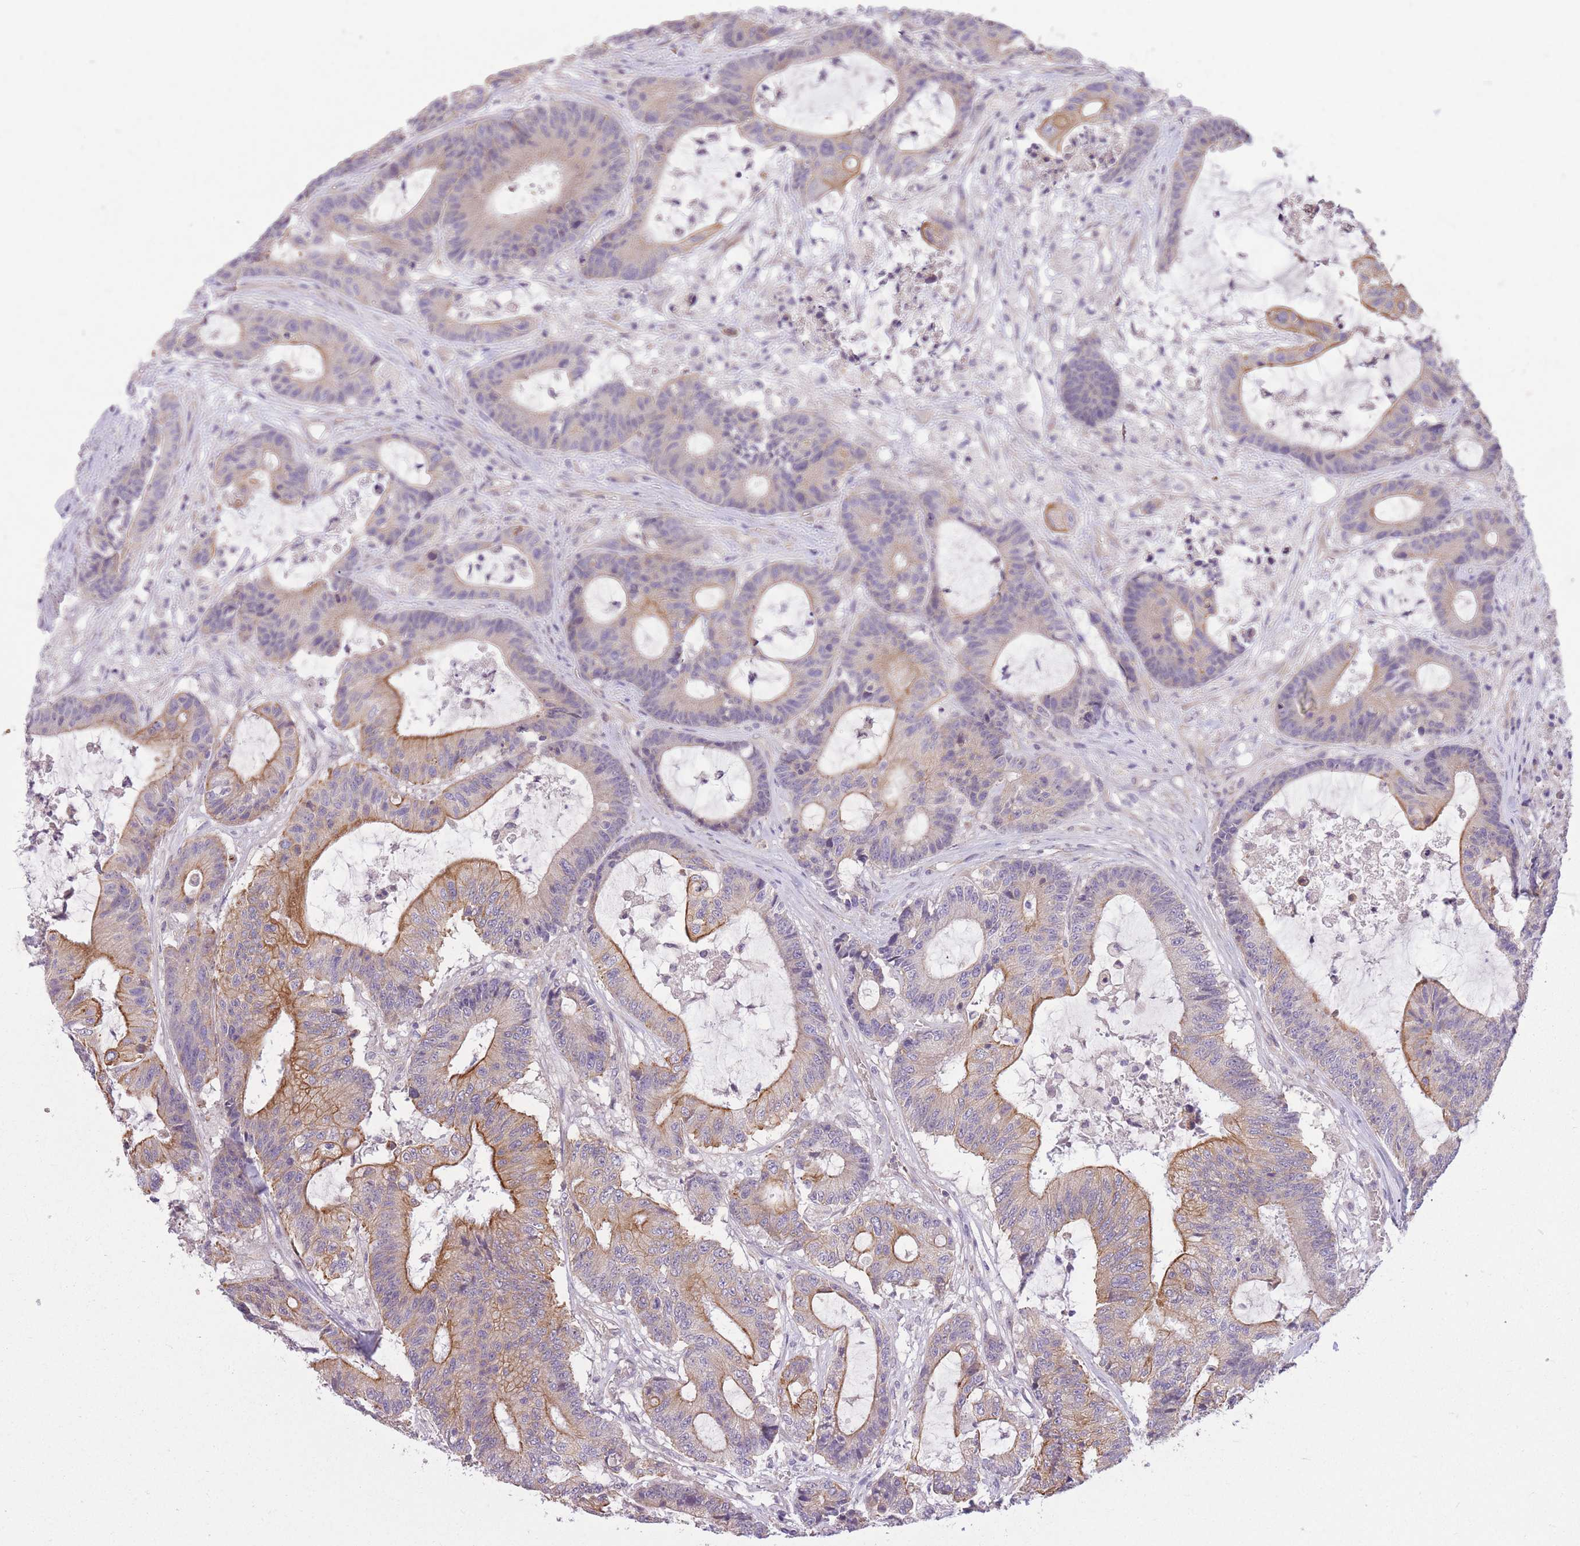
{"staining": {"intensity": "moderate", "quantity": "25%-75%", "location": "cytoplasmic/membranous"}, "tissue": "colorectal cancer", "cell_type": "Tumor cells", "image_type": "cancer", "snomed": [{"axis": "morphology", "description": "Adenocarcinoma, NOS"}, {"axis": "topography", "description": "Colon"}], "caption": "Moderate cytoplasmic/membranous positivity for a protein is seen in about 25%-75% of tumor cells of adenocarcinoma (colorectal) using immunohistochemistry.", "gene": "REV1", "patient": {"sex": "female", "age": 84}}